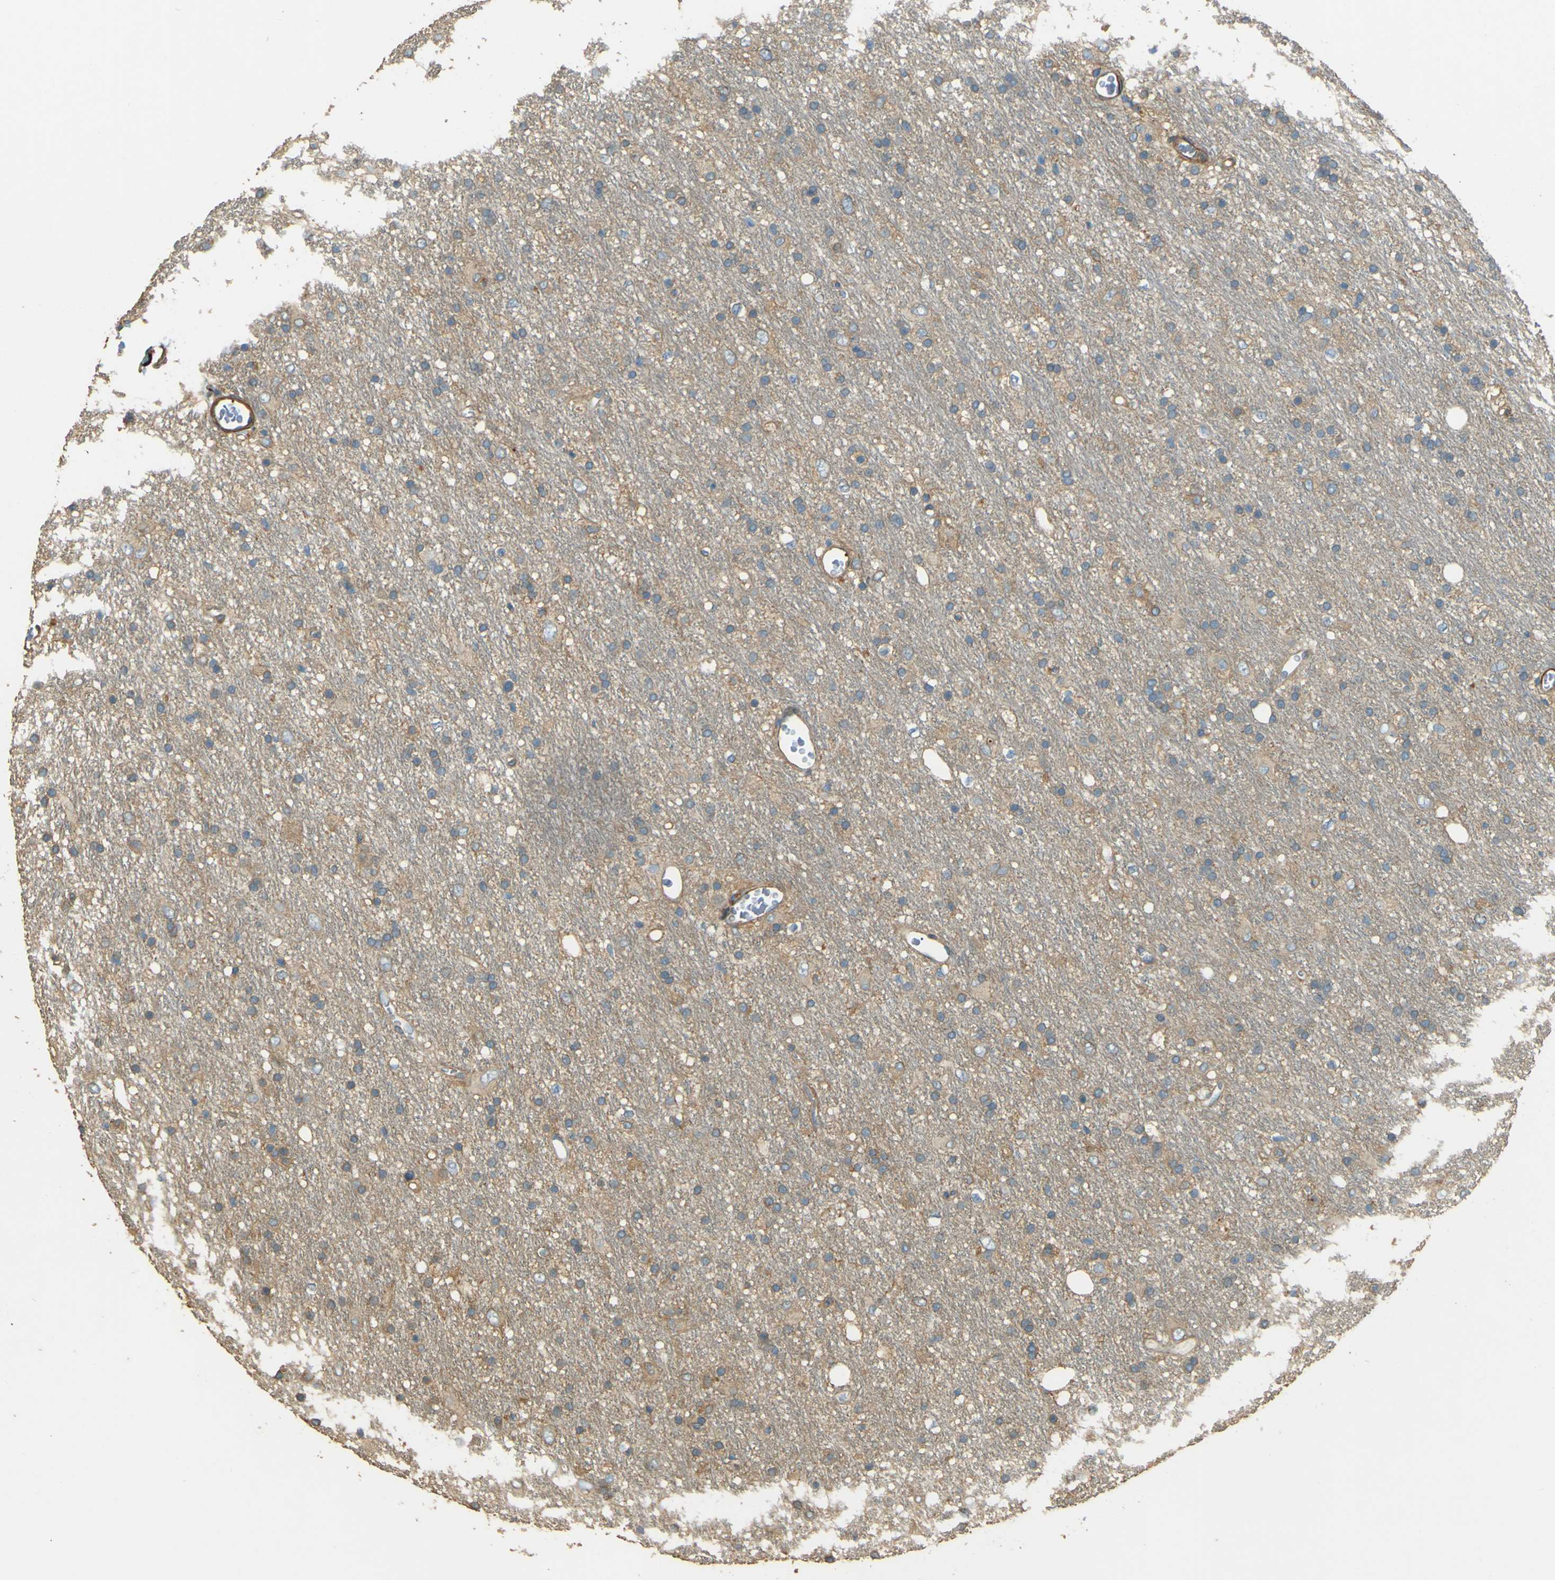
{"staining": {"intensity": "weak", "quantity": "25%-75%", "location": "cytoplasmic/membranous"}, "tissue": "glioma", "cell_type": "Tumor cells", "image_type": "cancer", "snomed": [{"axis": "morphology", "description": "Glioma, malignant, Low grade"}, {"axis": "topography", "description": "Brain"}], "caption": "Protein staining by immunohistochemistry (IHC) shows weak cytoplasmic/membranous positivity in about 25%-75% of tumor cells in glioma. (DAB IHC, brown staining for protein, blue staining for nuclei).", "gene": "NEXN", "patient": {"sex": "male", "age": 77}}